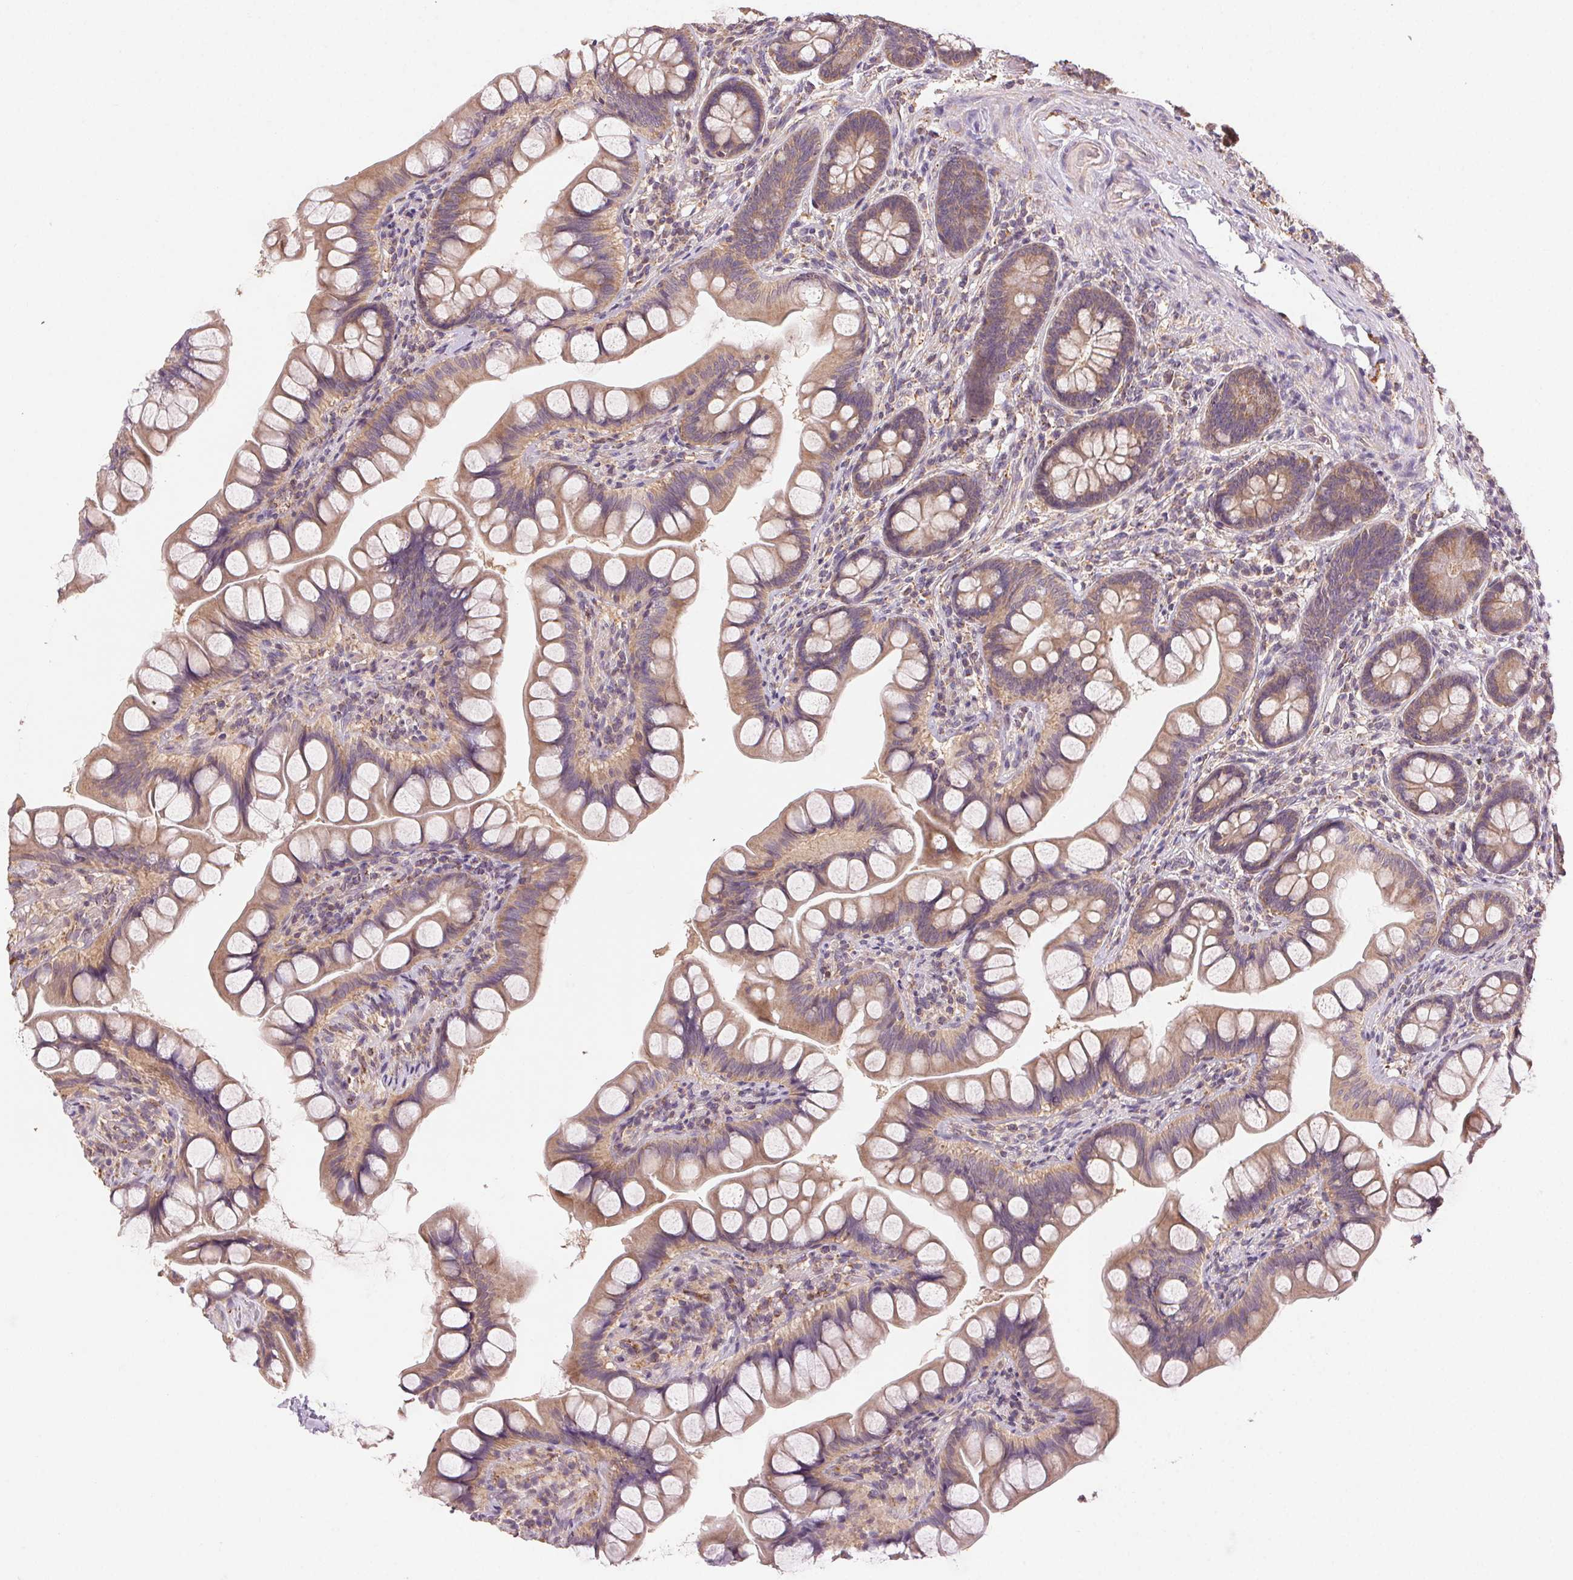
{"staining": {"intensity": "moderate", "quantity": ">75%", "location": "cytoplasmic/membranous"}, "tissue": "small intestine", "cell_type": "Glandular cells", "image_type": "normal", "snomed": [{"axis": "morphology", "description": "Normal tissue, NOS"}, {"axis": "topography", "description": "Small intestine"}], "caption": "Immunohistochemical staining of unremarkable small intestine exhibits >75% levels of moderate cytoplasmic/membranous protein staining in about >75% of glandular cells.", "gene": "FNBP1L", "patient": {"sex": "male", "age": 70}}